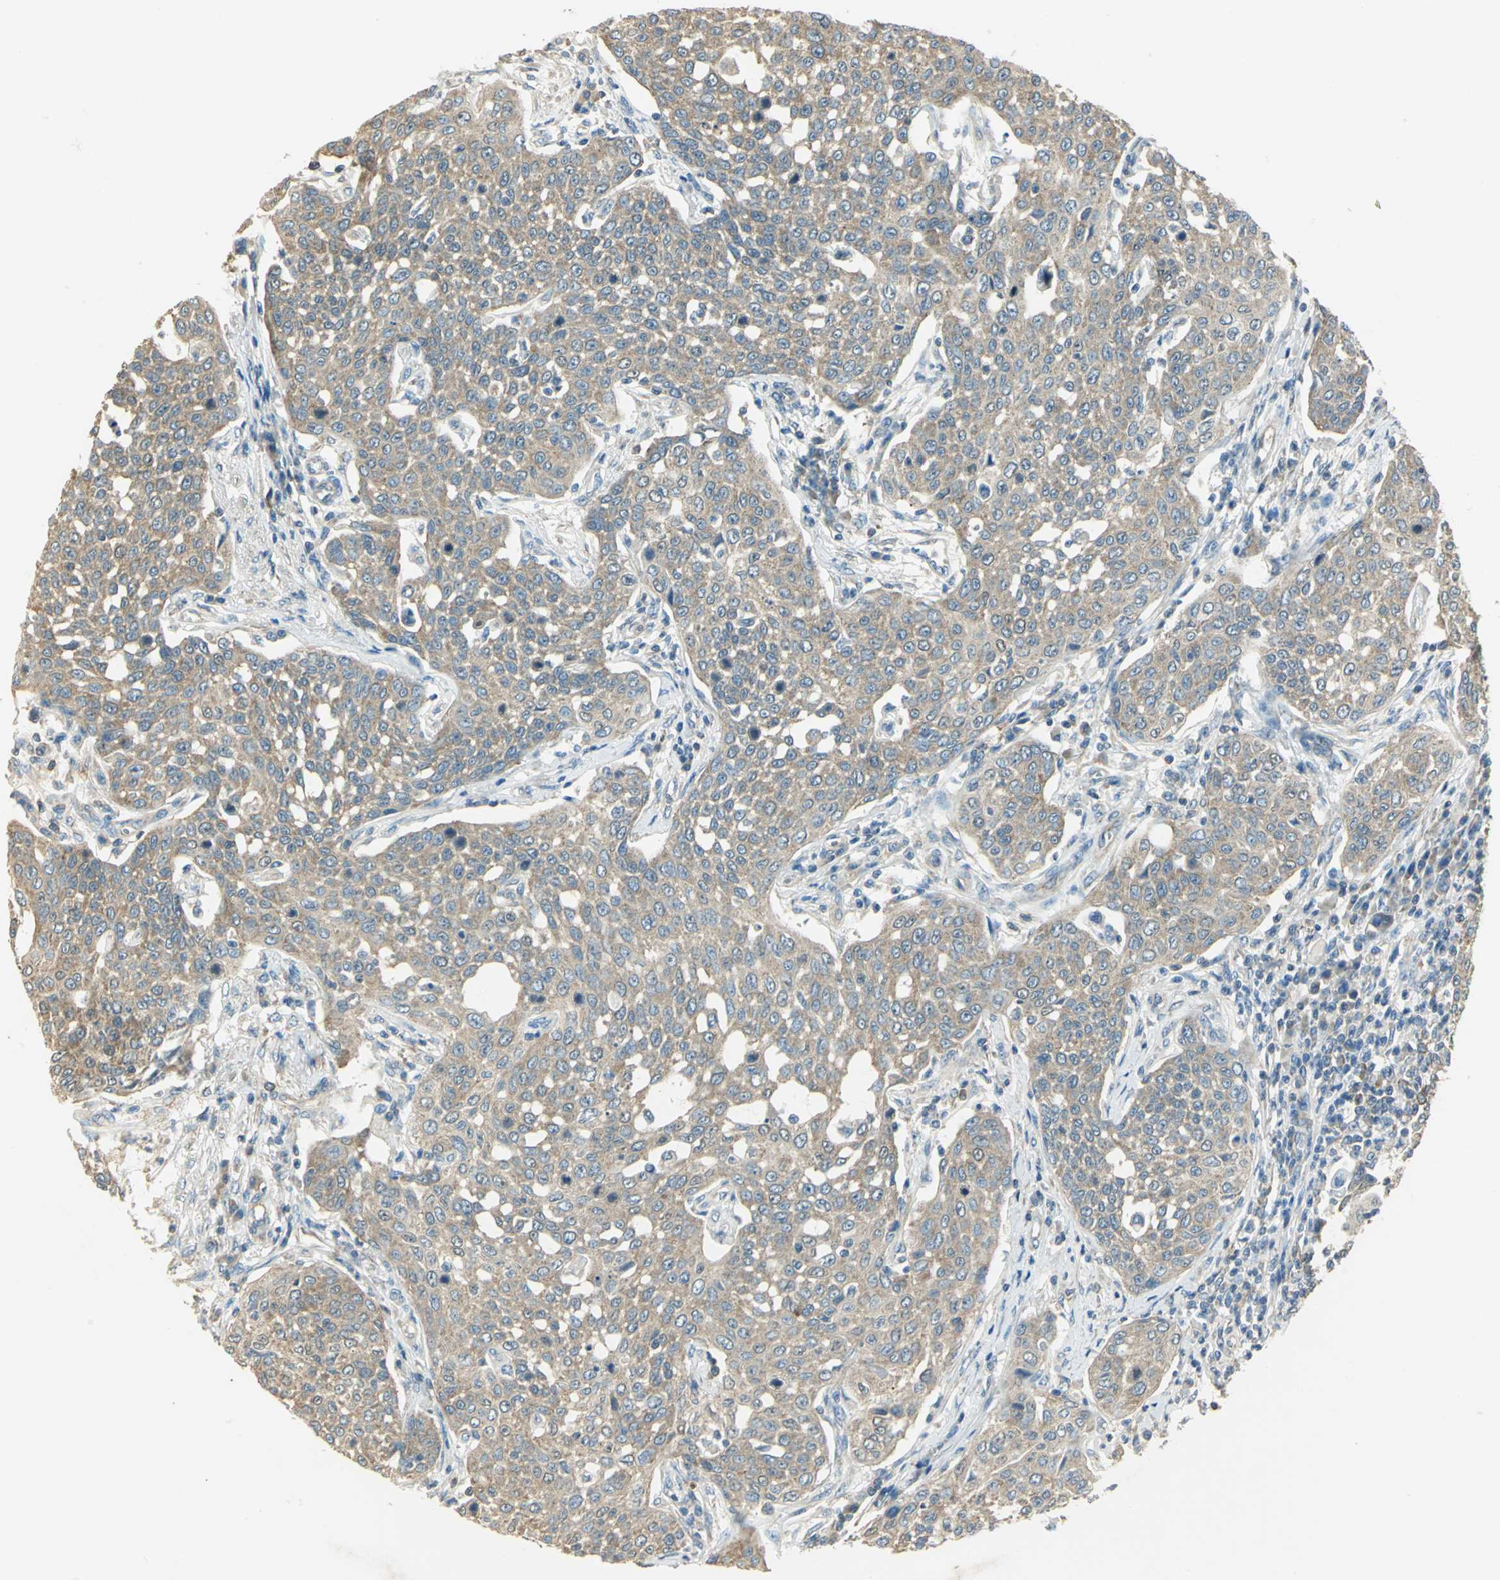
{"staining": {"intensity": "moderate", "quantity": ">75%", "location": "cytoplasmic/membranous"}, "tissue": "cervical cancer", "cell_type": "Tumor cells", "image_type": "cancer", "snomed": [{"axis": "morphology", "description": "Squamous cell carcinoma, NOS"}, {"axis": "topography", "description": "Cervix"}], "caption": "Cervical squamous cell carcinoma was stained to show a protein in brown. There is medium levels of moderate cytoplasmic/membranous staining in about >75% of tumor cells. (DAB (3,3'-diaminobenzidine) IHC with brightfield microscopy, high magnification).", "gene": "SHC2", "patient": {"sex": "female", "age": 34}}